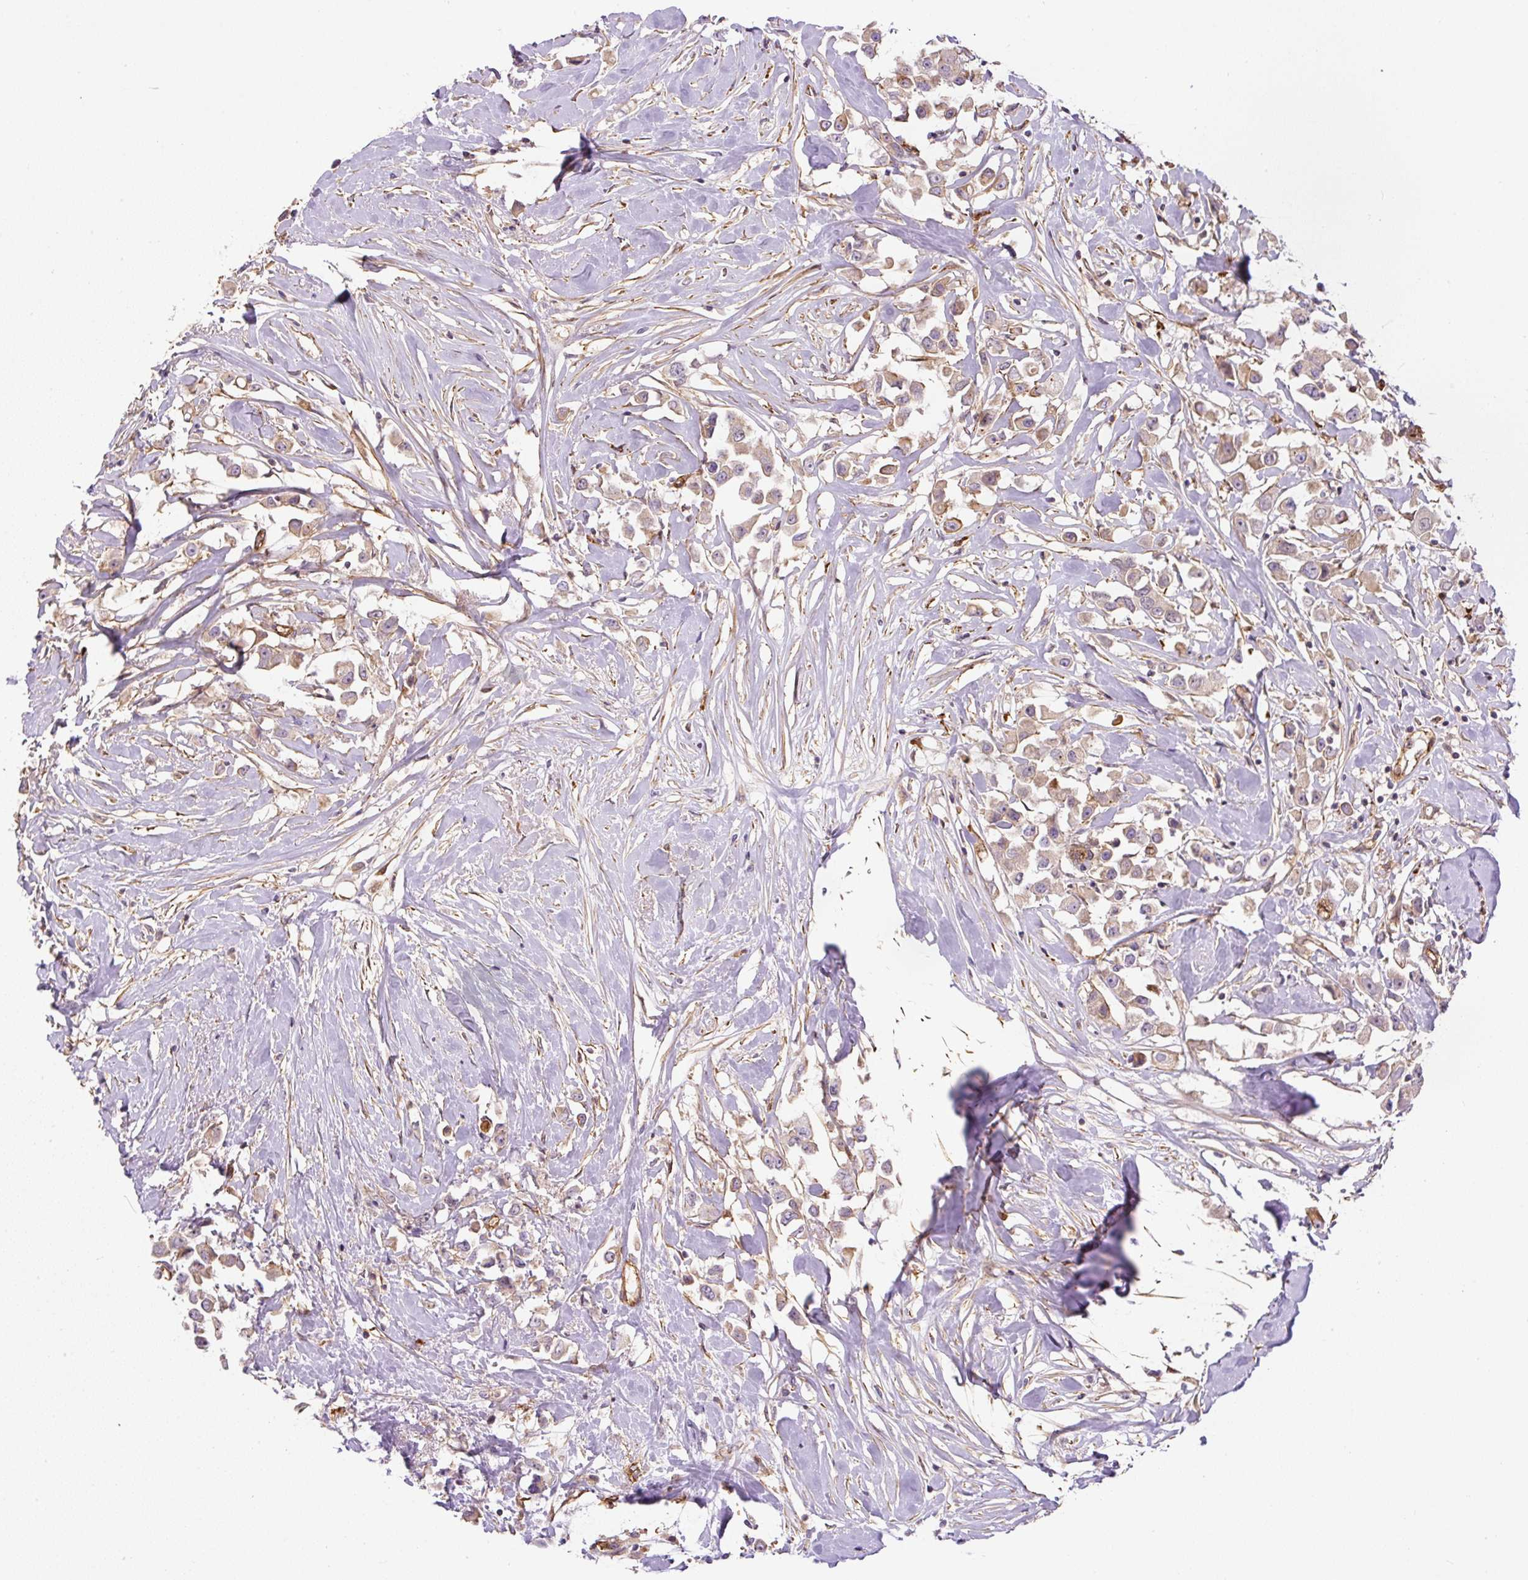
{"staining": {"intensity": "moderate", "quantity": ">75%", "location": "cytoplasmic/membranous"}, "tissue": "breast cancer", "cell_type": "Tumor cells", "image_type": "cancer", "snomed": [{"axis": "morphology", "description": "Duct carcinoma"}, {"axis": "topography", "description": "Breast"}], "caption": "There is medium levels of moderate cytoplasmic/membranous expression in tumor cells of breast cancer (infiltrating ductal carcinoma), as demonstrated by immunohistochemical staining (brown color).", "gene": "B3GALT5", "patient": {"sex": "female", "age": 61}}